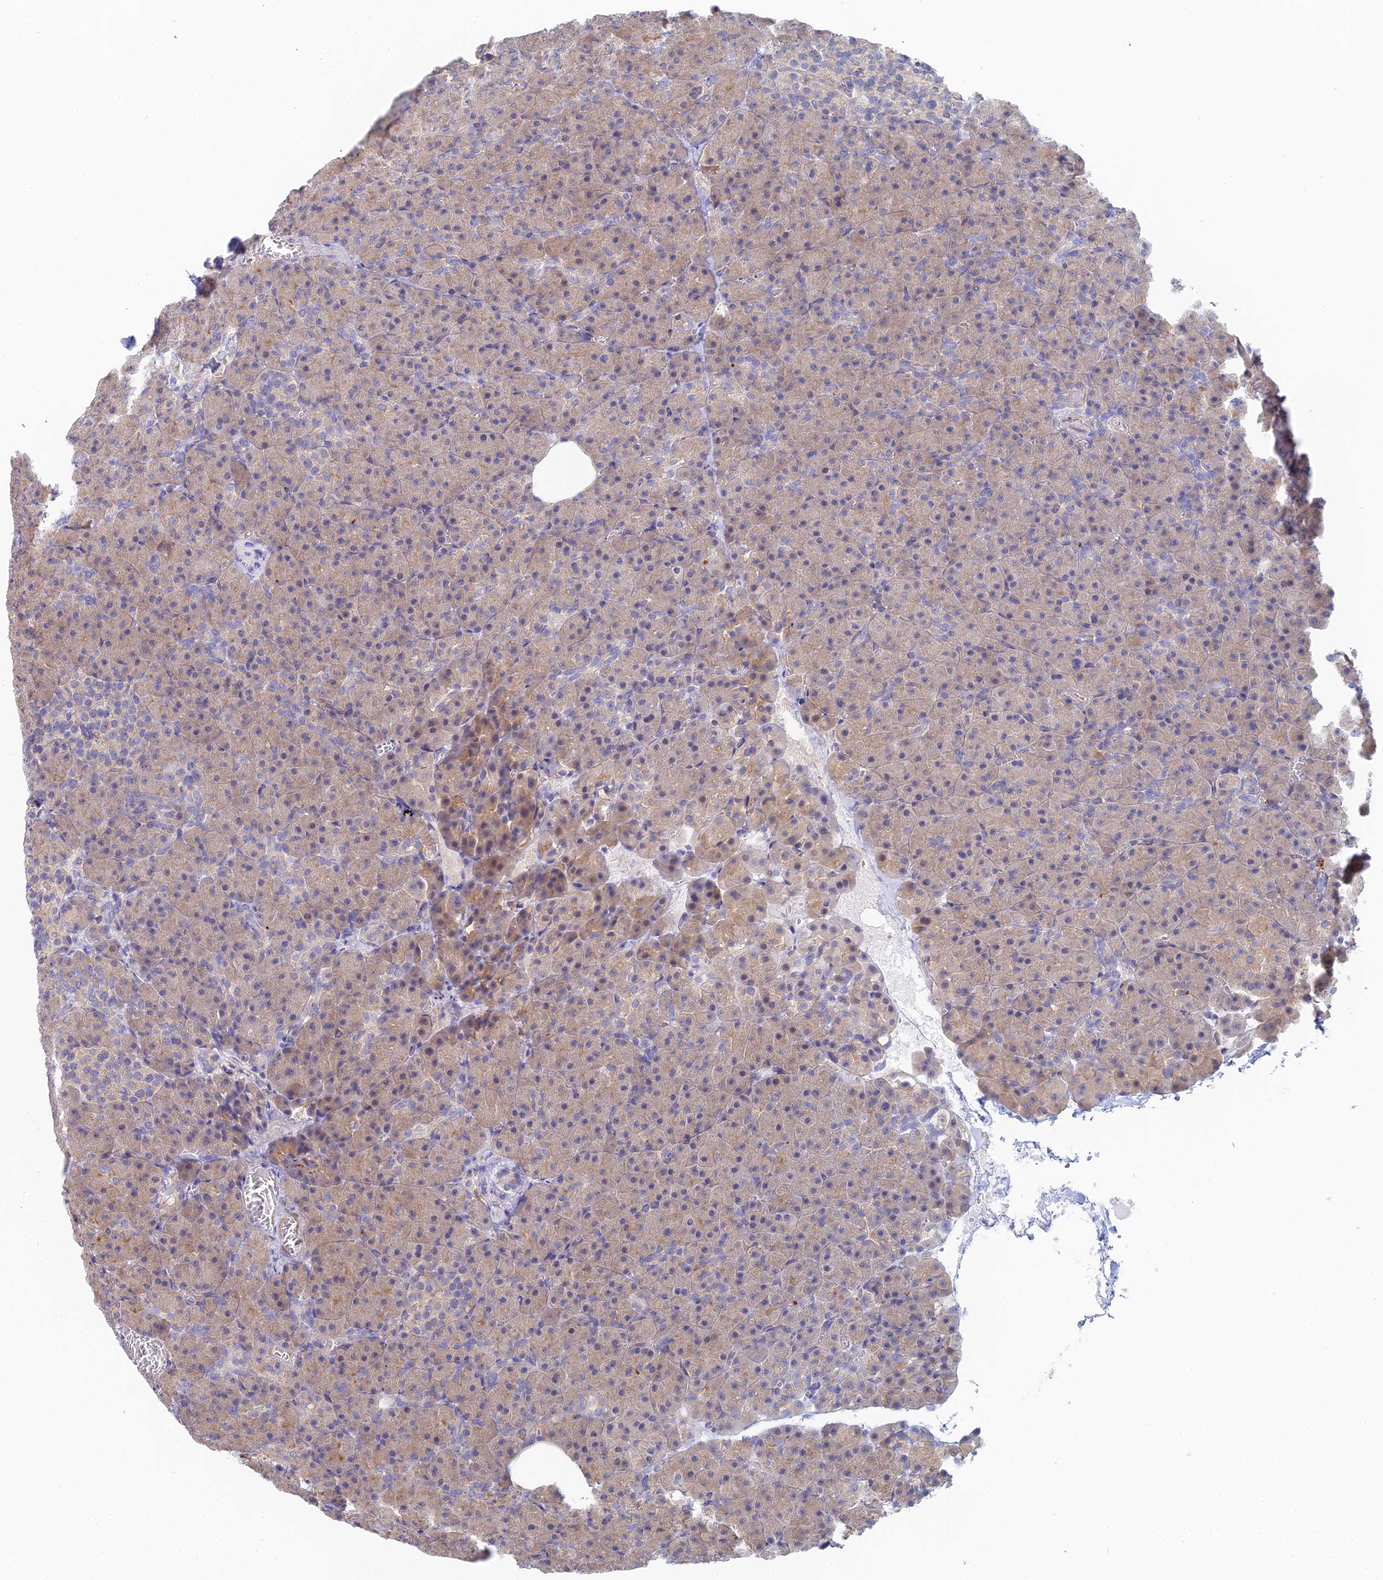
{"staining": {"intensity": "weak", "quantity": ">75%", "location": "cytoplasmic/membranous"}, "tissue": "pancreas", "cell_type": "Exocrine glandular cells", "image_type": "normal", "snomed": [{"axis": "morphology", "description": "Normal tissue, NOS"}, {"axis": "topography", "description": "Pancreas"}], "caption": "Unremarkable pancreas was stained to show a protein in brown. There is low levels of weak cytoplasmic/membranous positivity in approximately >75% of exocrine glandular cells. The staining is performed using DAB (3,3'-diaminobenzidine) brown chromogen to label protein expression. The nuclei are counter-stained blue using hematoxylin.", "gene": "DNAH14", "patient": {"sex": "female", "age": 74}}